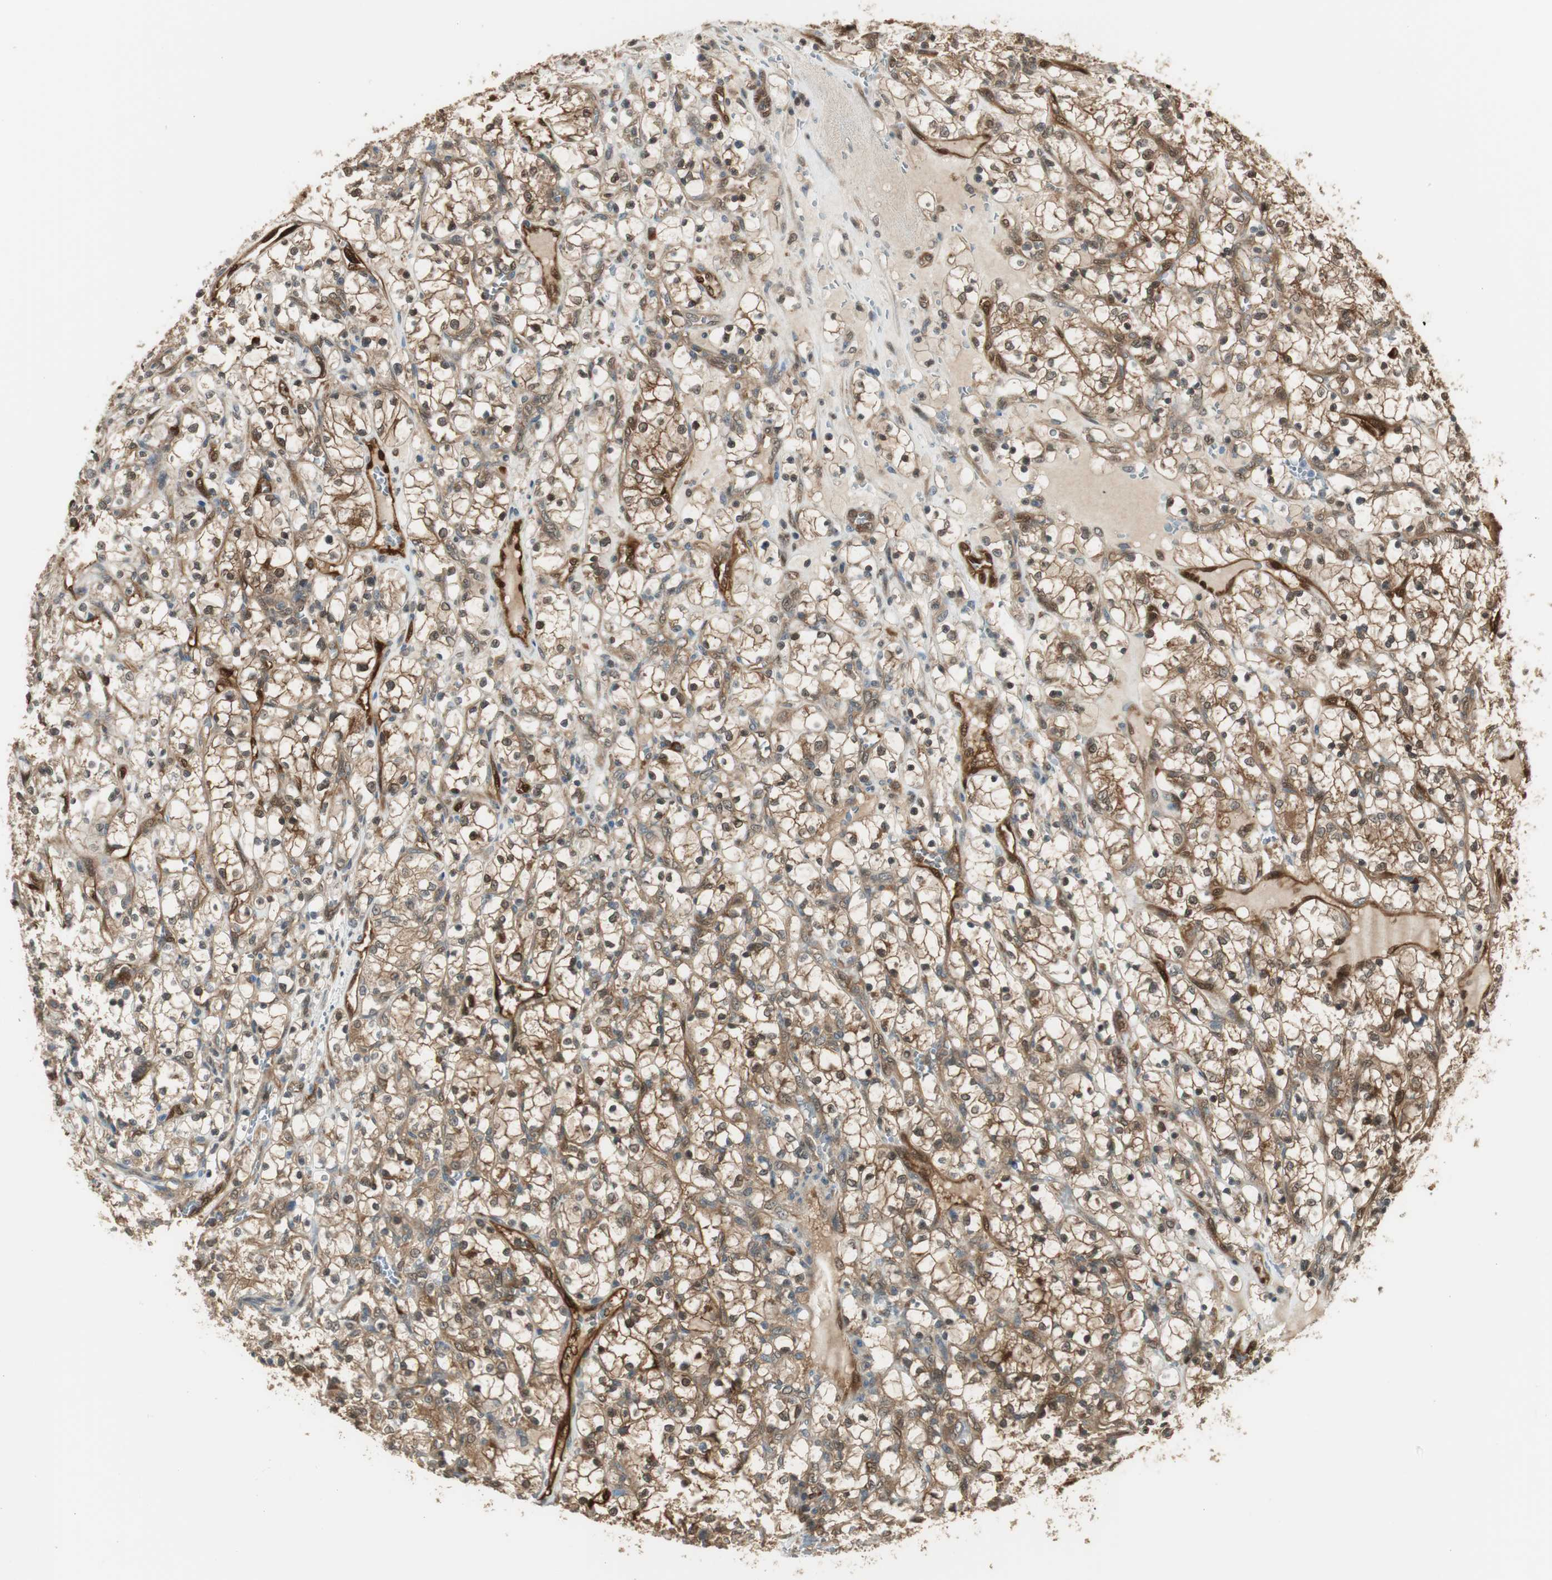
{"staining": {"intensity": "strong", "quantity": ">75%", "location": "cytoplasmic/membranous,nuclear"}, "tissue": "renal cancer", "cell_type": "Tumor cells", "image_type": "cancer", "snomed": [{"axis": "morphology", "description": "Adenocarcinoma, NOS"}, {"axis": "topography", "description": "Kidney"}], "caption": "Human adenocarcinoma (renal) stained with a protein marker exhibits strong staining in tumor cells.", "gene": "SERPINB6", "patient": {"sex": "female", "age": 69}}